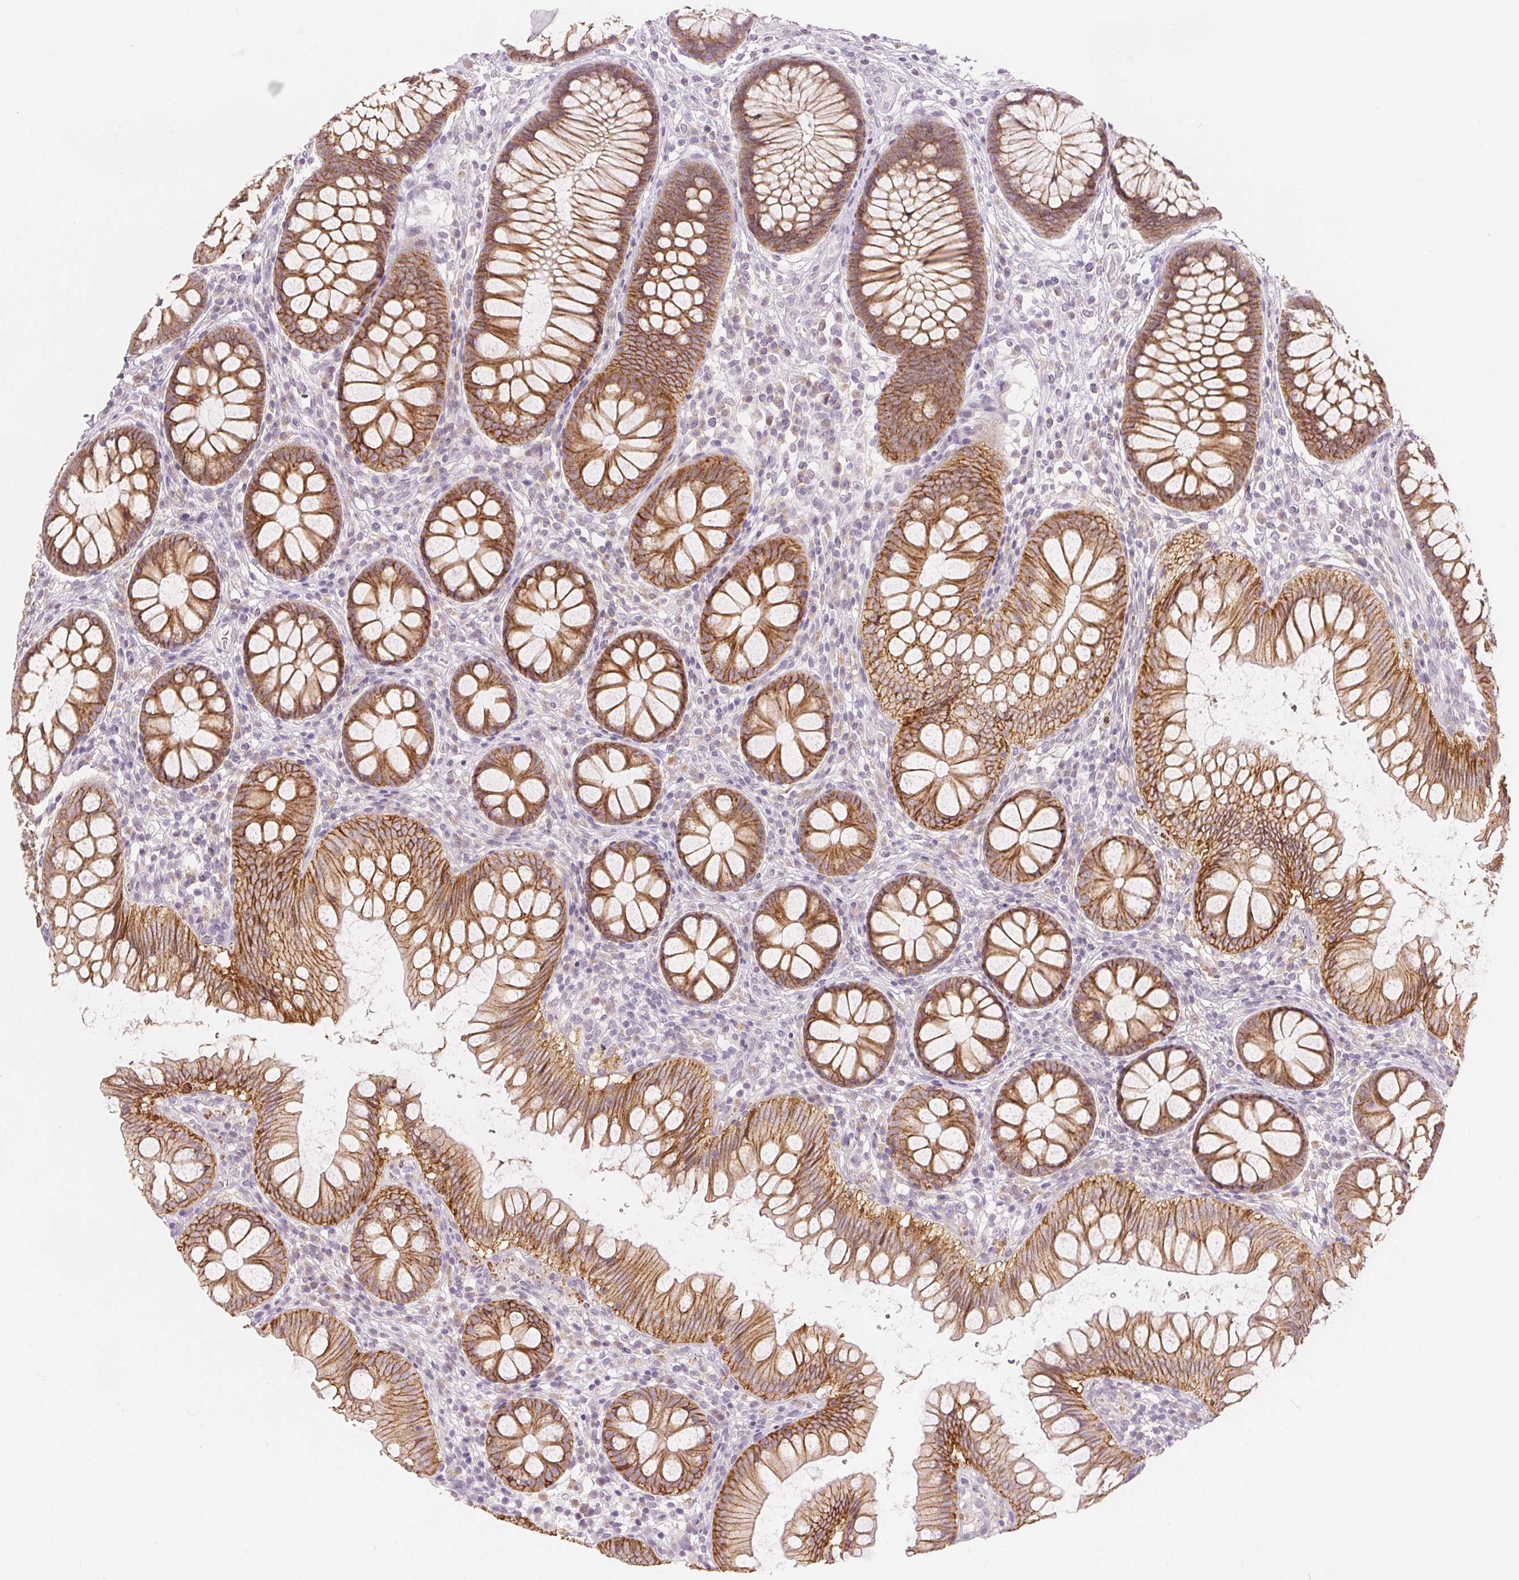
{"staining": {"intensity": "negative", "quantity": "none", "location": "none"}, "tissue": "colon", "cell_type": "Endothelial cells", "image_type": "normal", "snomed": [{"axis": "morphology", "description": "Normal tissue, NOS"}, {"axis": "morphology", "description": "Adenoma, NOS"}, {"axis": "topography", "description": "Soft tissue"}, {"axis": "topography", "description": "Colon"}], "caption": "Immunohistochemistry (IHC) histopathology image of unremarkable colon: colon stained with DAB (3,3'-diaminobenzidine) shows no significant protein staining in endothelial cells.", "gene": "CA12", "patient": {"sex": "male", "age": 47}}